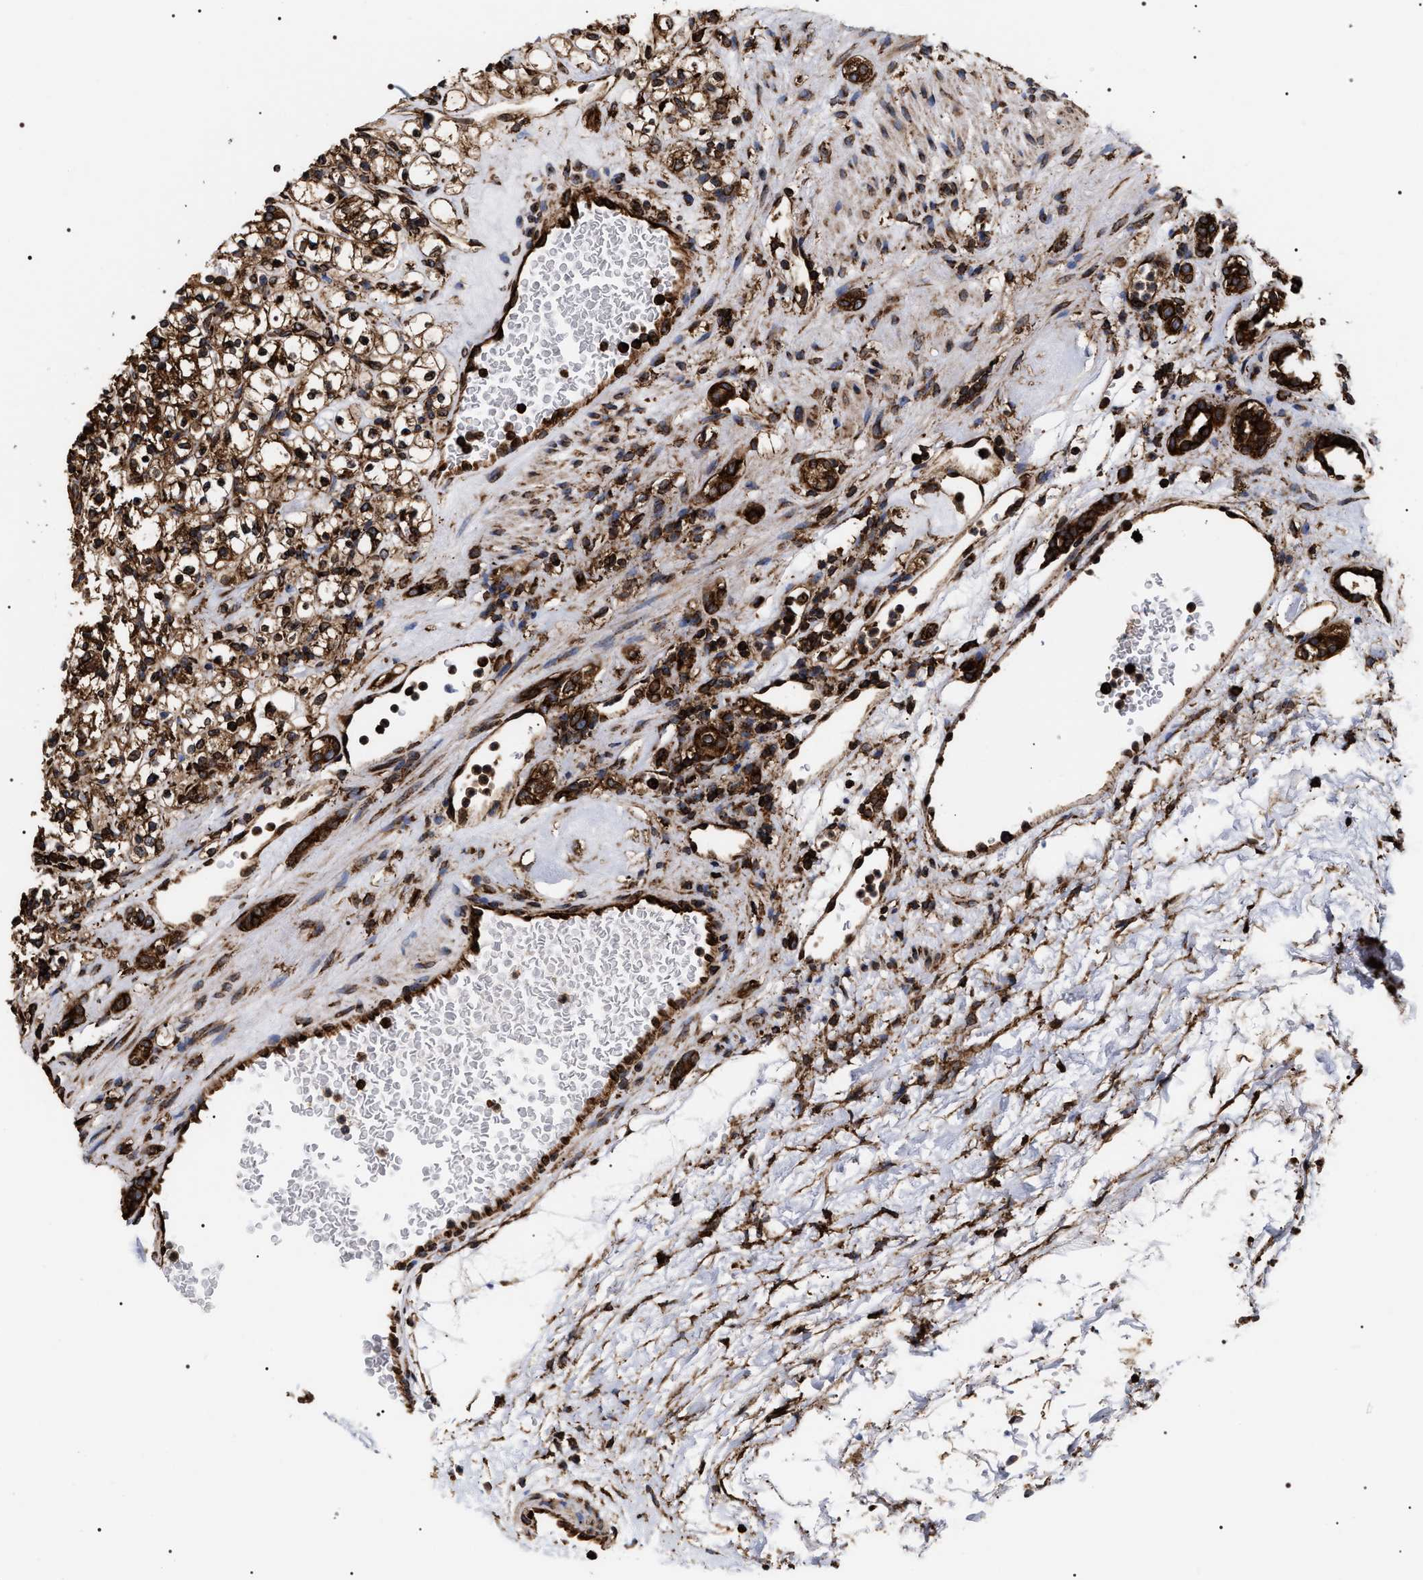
{"staining": {"intensity": "strong", "quantity": ">75%", "location": "cytoplasmic/membranous"}, "tissue": "renal cancer", "cell_type": "Tumor cells", "image_type": "cancer", "snomed": [{"axis": "morphology", "description": "Normal tissue, NOS"}, {"axis": "morphology", "description": "Adenocarcinoma, NOS"}, {"axis": "topography", "description": "Kidney"}], "caption": "A micrograph showing strong cytoplasmic/membranous expression in about >75% of tumor cells in adenocarcinoma (renal), as visualized by brown immunohistochemical staining.", "gene": "SERBP1", "patient": {"sex": "female", "age": 72}}